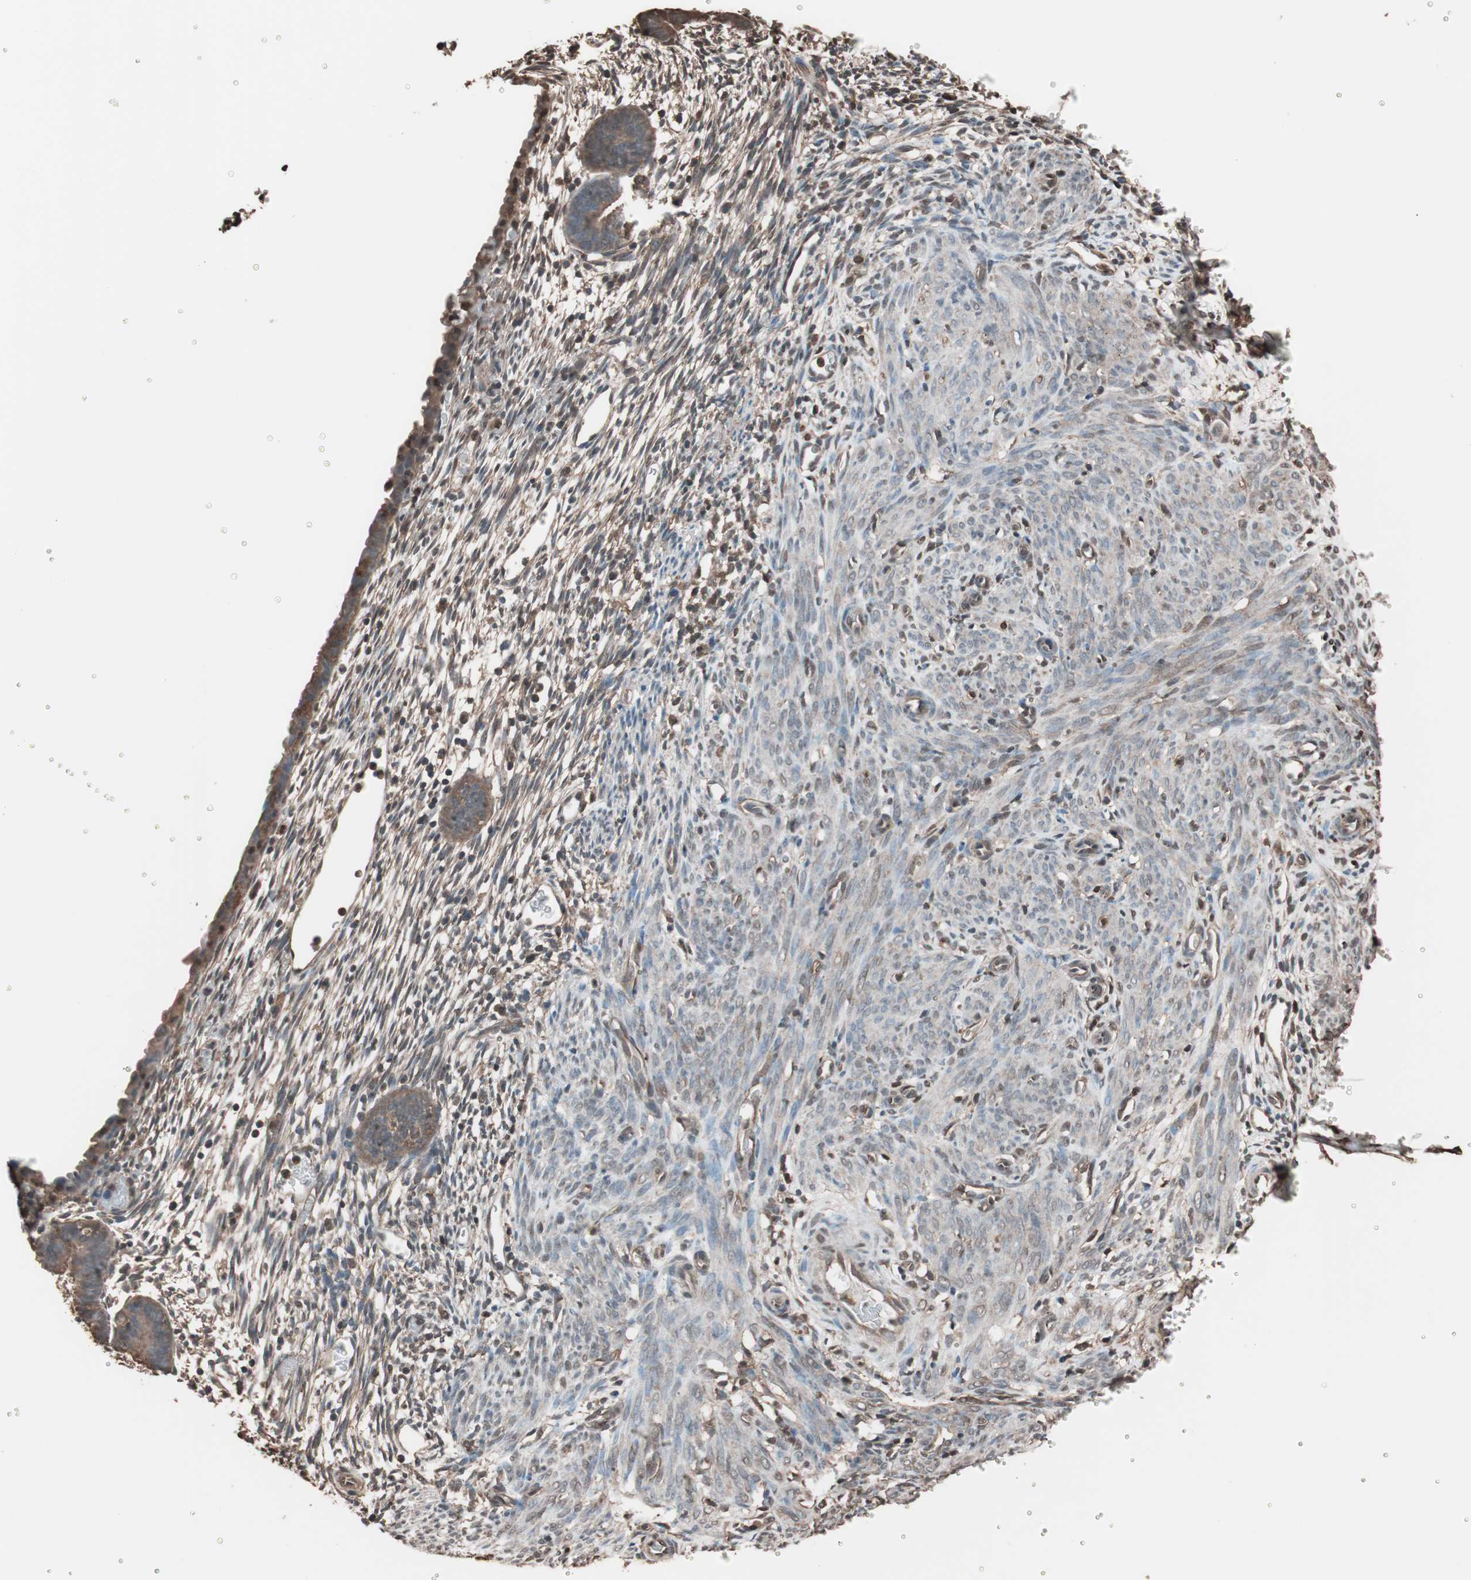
{"staining": {"intensity": "moderate", "quantity": "25%-75%", "location": "cytoplasmic/membranous"}, "tissue": "endometrium", "cell_type": "Cells in endometrial stroma", "image_type": "normal", "snomed": [{"axis": "morphology", "description": "Normal tissue, NOS"}, {"axis": "morphology", "description": "Atrophy, NOS"}, {"axis": "topography", "description": "Uterus"}, {"axis": "topography", "description": "Endometrium"}], "caption": "Immunohistochemical staining of benign endometrium exhibits moderate cytoplasmic/membranous protein positivity in about 25%-75% of cells in endometrial stroma. (Brightfield microscopy of DAB IHC at high magnification).", "gene": "CALM2", "patient": {"sex": "female", "age": 68}}